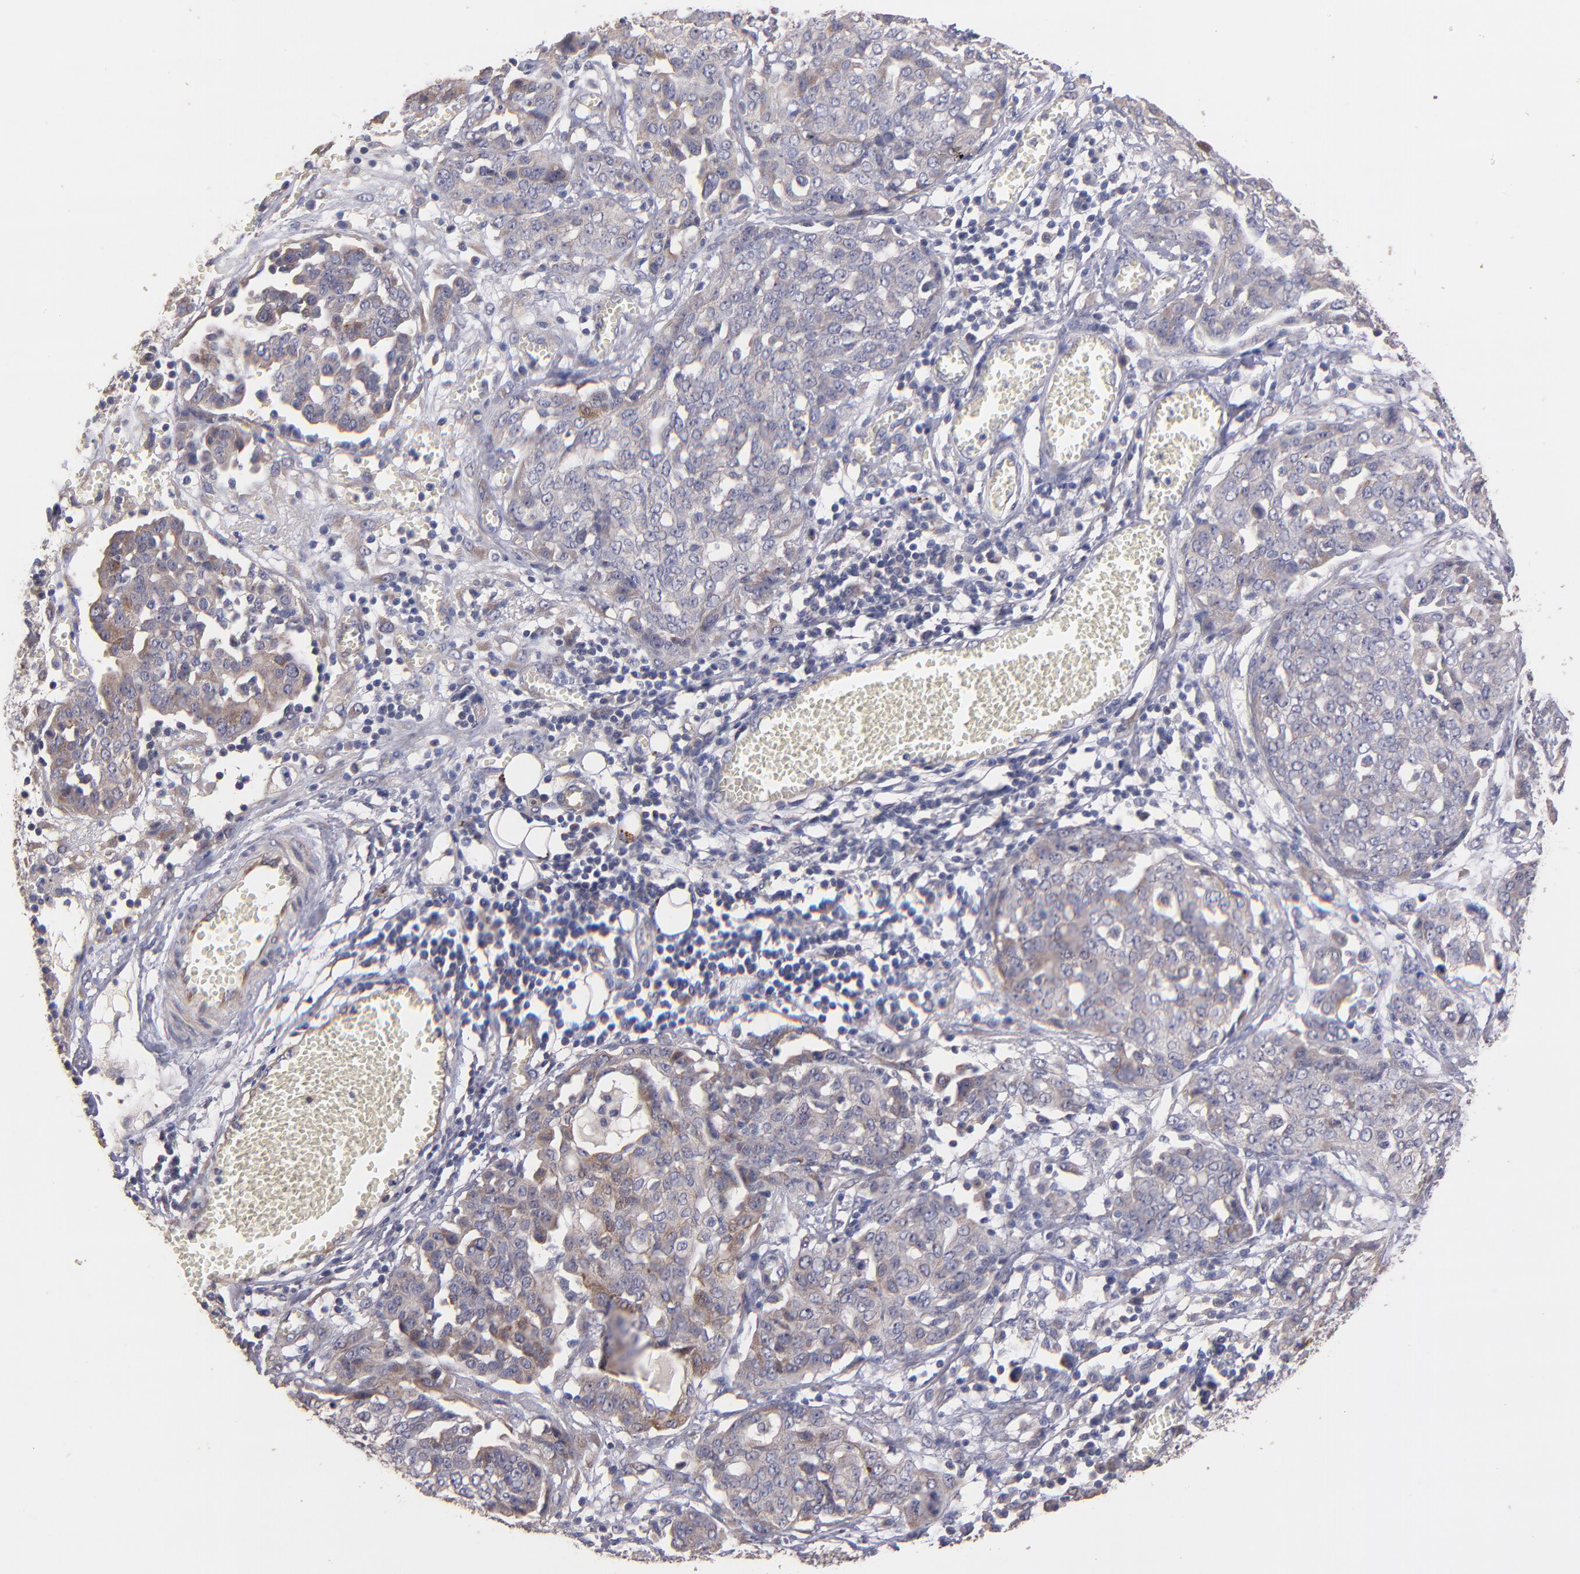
{"staining": {"intensity": "weak", "quantity": ">75%", "location": "cytoplasmic/membranous"}, "tissue": "ovarian cancer", "cell_type": "Tumor cells", "image_type": "cancer", "snomed": [{"axis": "morphology", "description": "Cystadenocarcinoma, serous, NOS"}, {"axis": "topography", "description": "Soft tissue"}, {"axis": "topography", "description": "Ovary"}], "caption": "Immunohistochemistry (IHC) histopathology image of ovarian serous cystadenocarcinoma stained for a protein (brown), which exhibits low levels of weak cytoplasmic/membranous staining in about >75% of tumor cells.", "gene": "MAGEE1", "patient": {"sex": "female", "age": 57}}